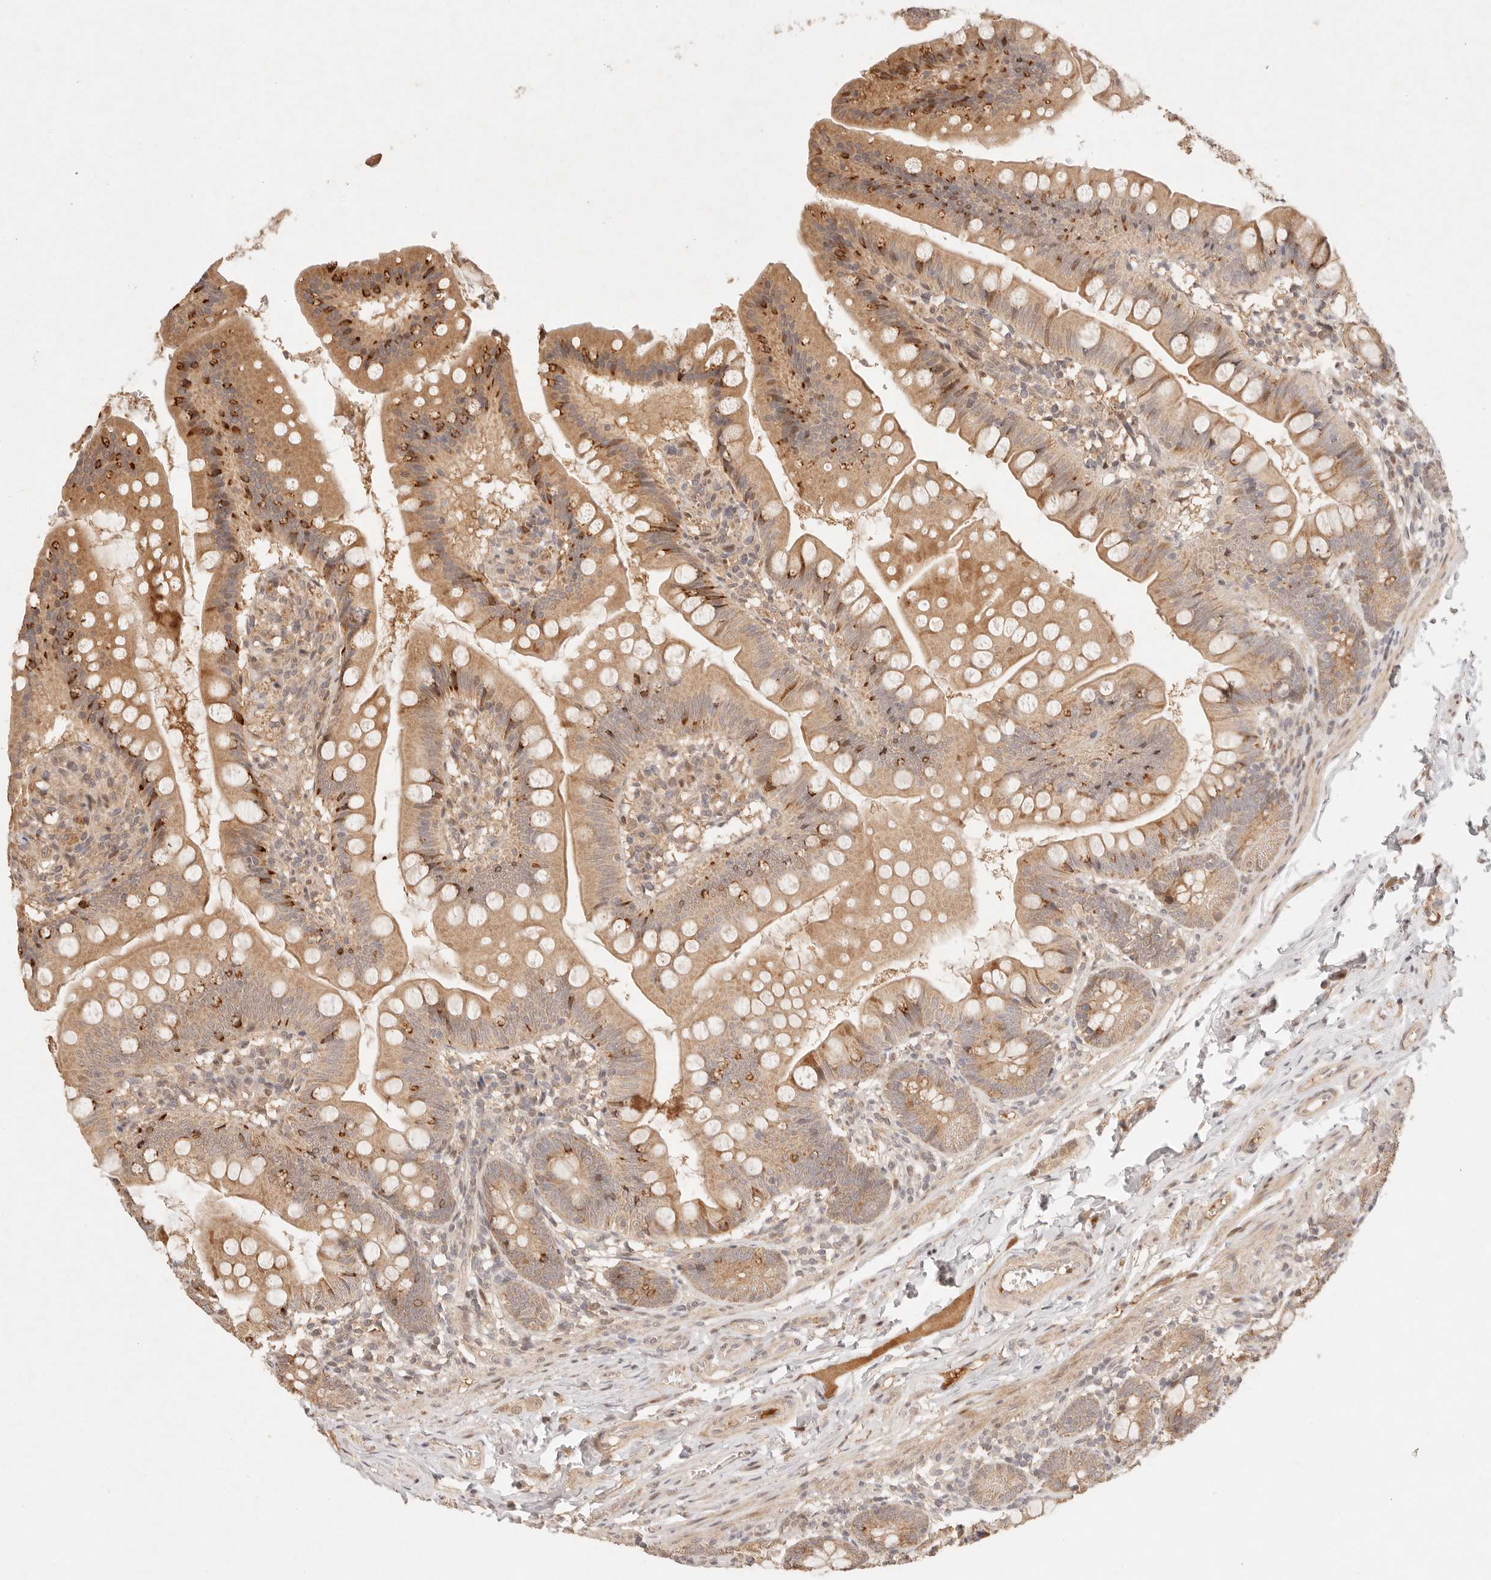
{"staining": {"intensity": "moderate", "quantity": "25%-75%", "location": "cytoplasmic/membranous"}, "tissue": "small intestine", "cell_type": "Glandular cells", "image_type": "normal", "snomed": [{"axis": "morphology", "description": "Normal tissue, NOS"}, {"axis": "topography", "description": "Small intestine"}], "caption": "Immunohistochemistry (IHC) image of unremarkable small intestine: small intestine stained using immunohistochemistry (IHC) demonstrates medium levels of moderate protein expression localized specifically in the cytoplasmic/membranous of glandular cells, appearing as a cytoplasmic/membranous brown color.", "gene": "PHLDA3", "patient": {"sex": "male", "age": 7}}